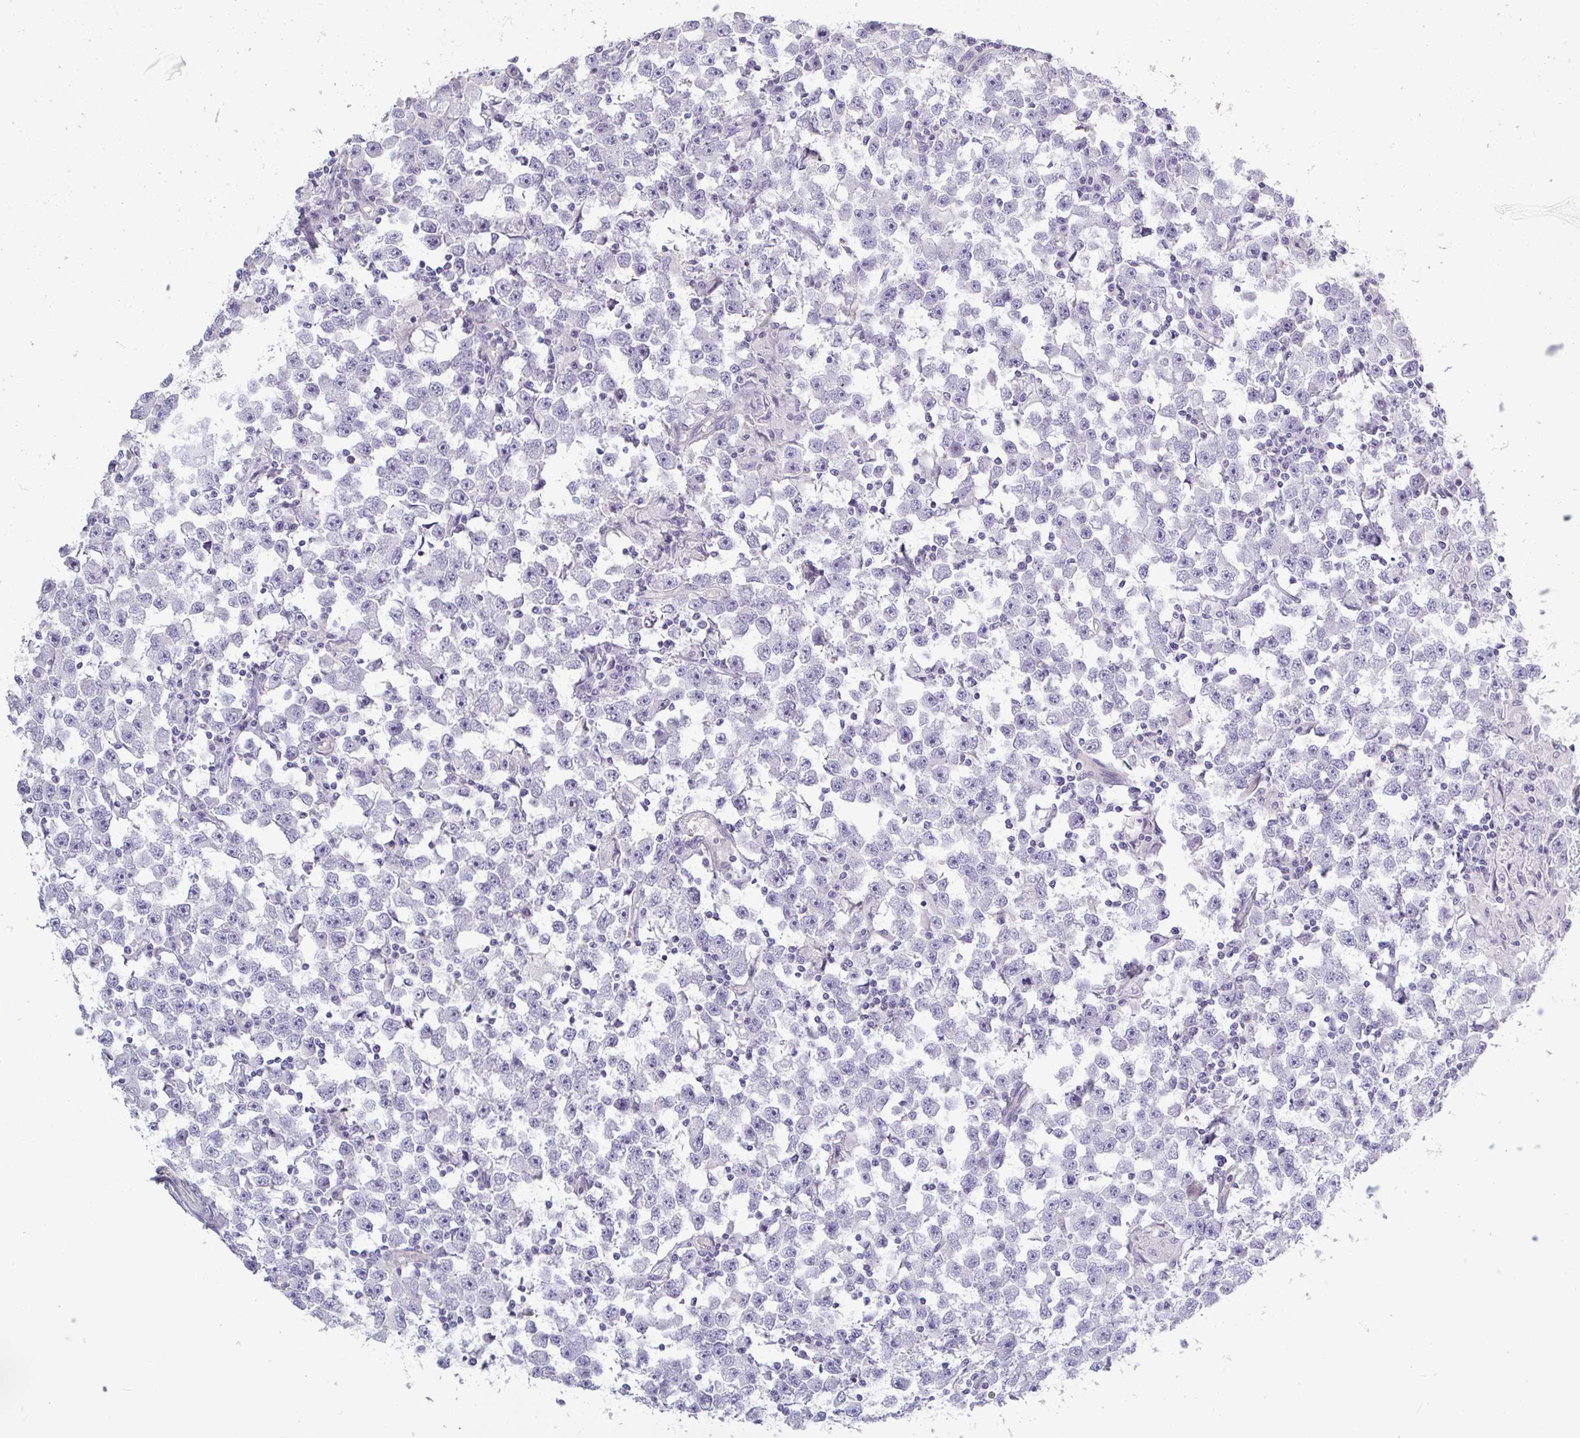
{"staining": {"intensity": "negative", "quantity": "none", "location": "none"}, "tissue": "testis cancer", "cell_type": "Tumor cells", "image_type": "cancer", "snomed": [{"axis": "morphology", "description": "Seminoma, NOS"}, {"axis": "topography", "description": "Testis"}], "caption": "Immunohistochemistry (IHC) of human testis cancer demonstrates no staining in tumor cells.", "gene": "SHISA7", "patient": {"sex": "male", "age": 33}}